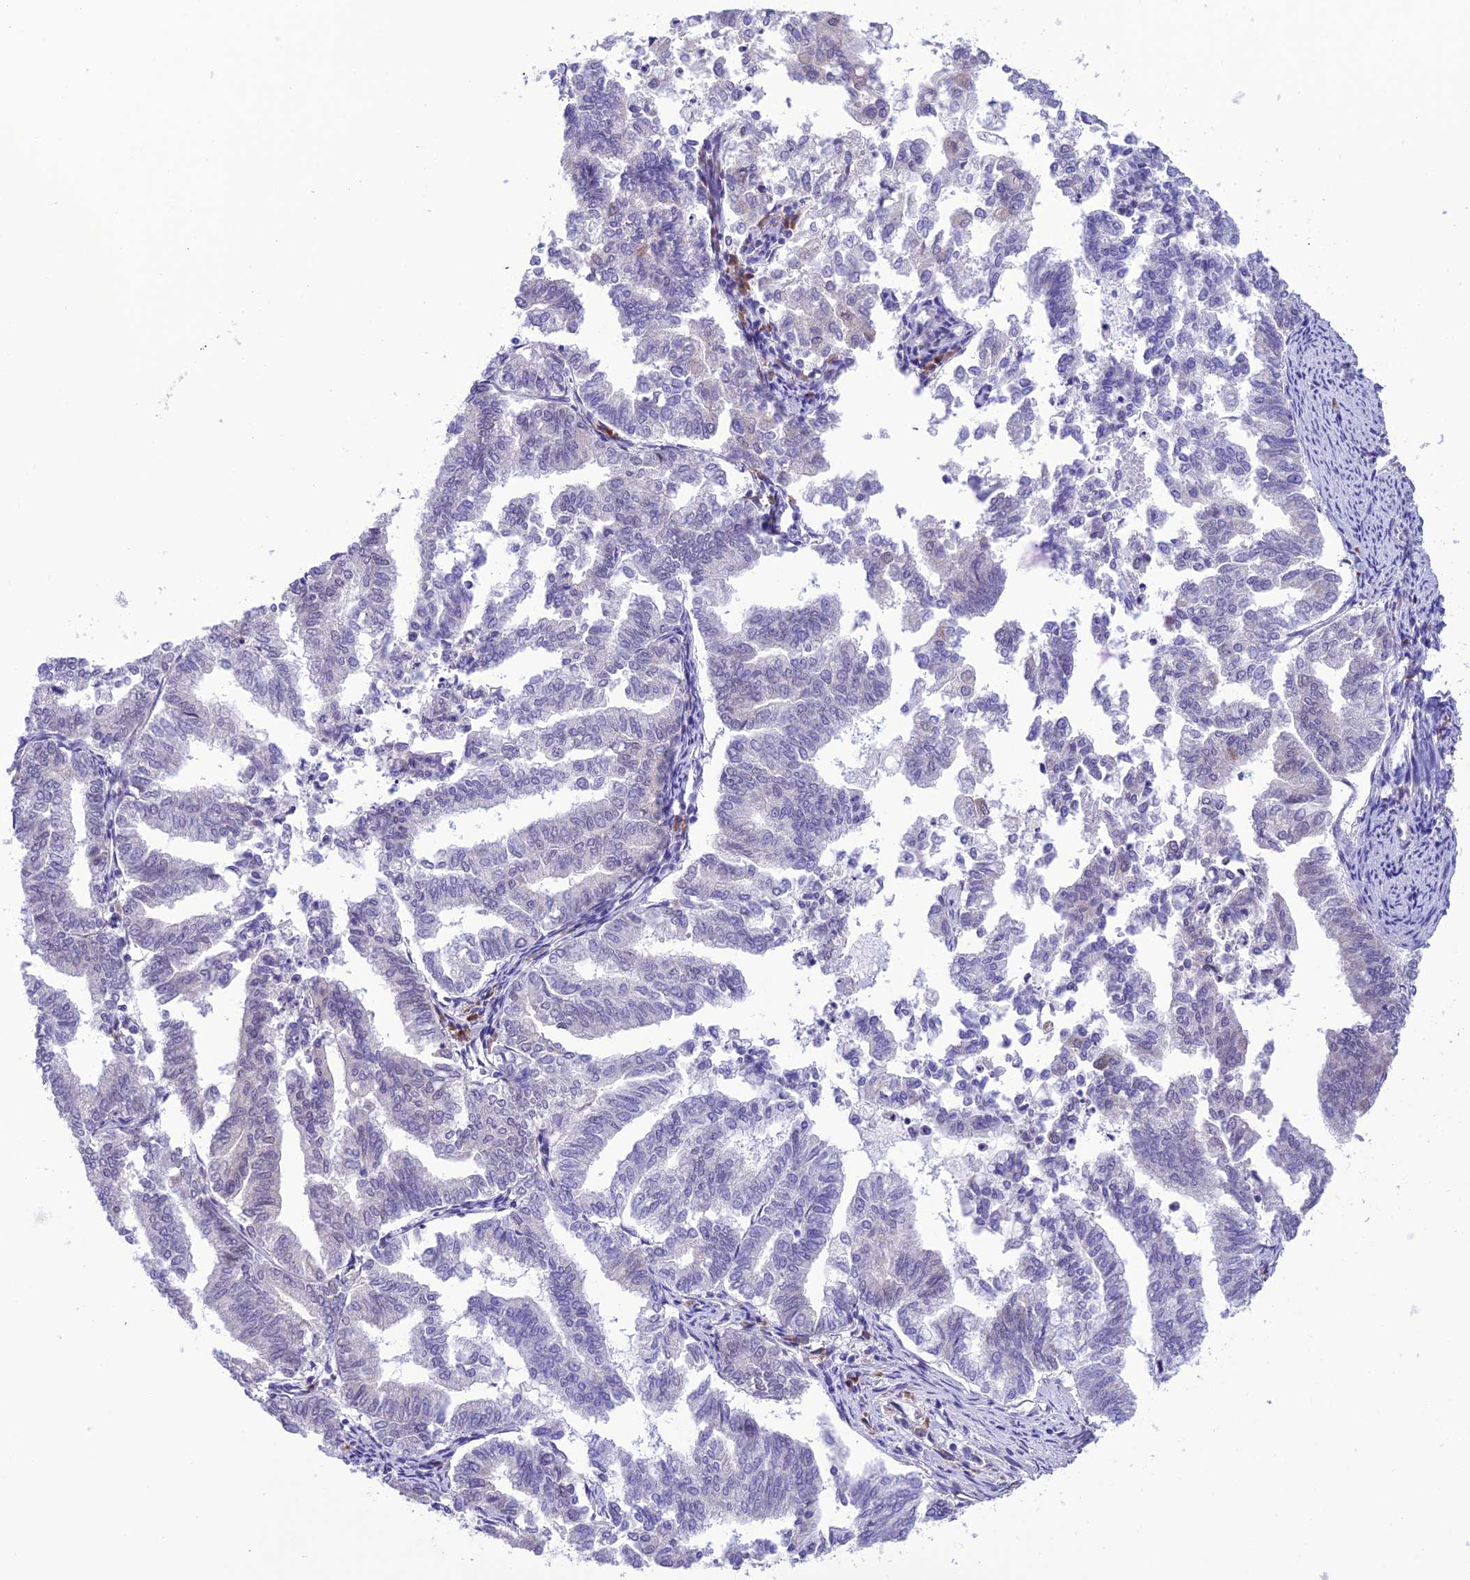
{"staining": {"intensity": "negative", "quantity": "none", "location": "none"}, "tissue": "endometrial cancer", "cell_type": "Tumor cells", "image_type": "cancer", "snomed": [{"axis": "morphology", "description": "Adenocarcinoma, NOS"}, {"axis": "topography", "description": "Endometrium"}], "caption": "The histopathology image reveals no significant expression in tumor cells of endometrial cancer.", "gene": "RNF126", "patient": {"sex": "female", "age": 79}}